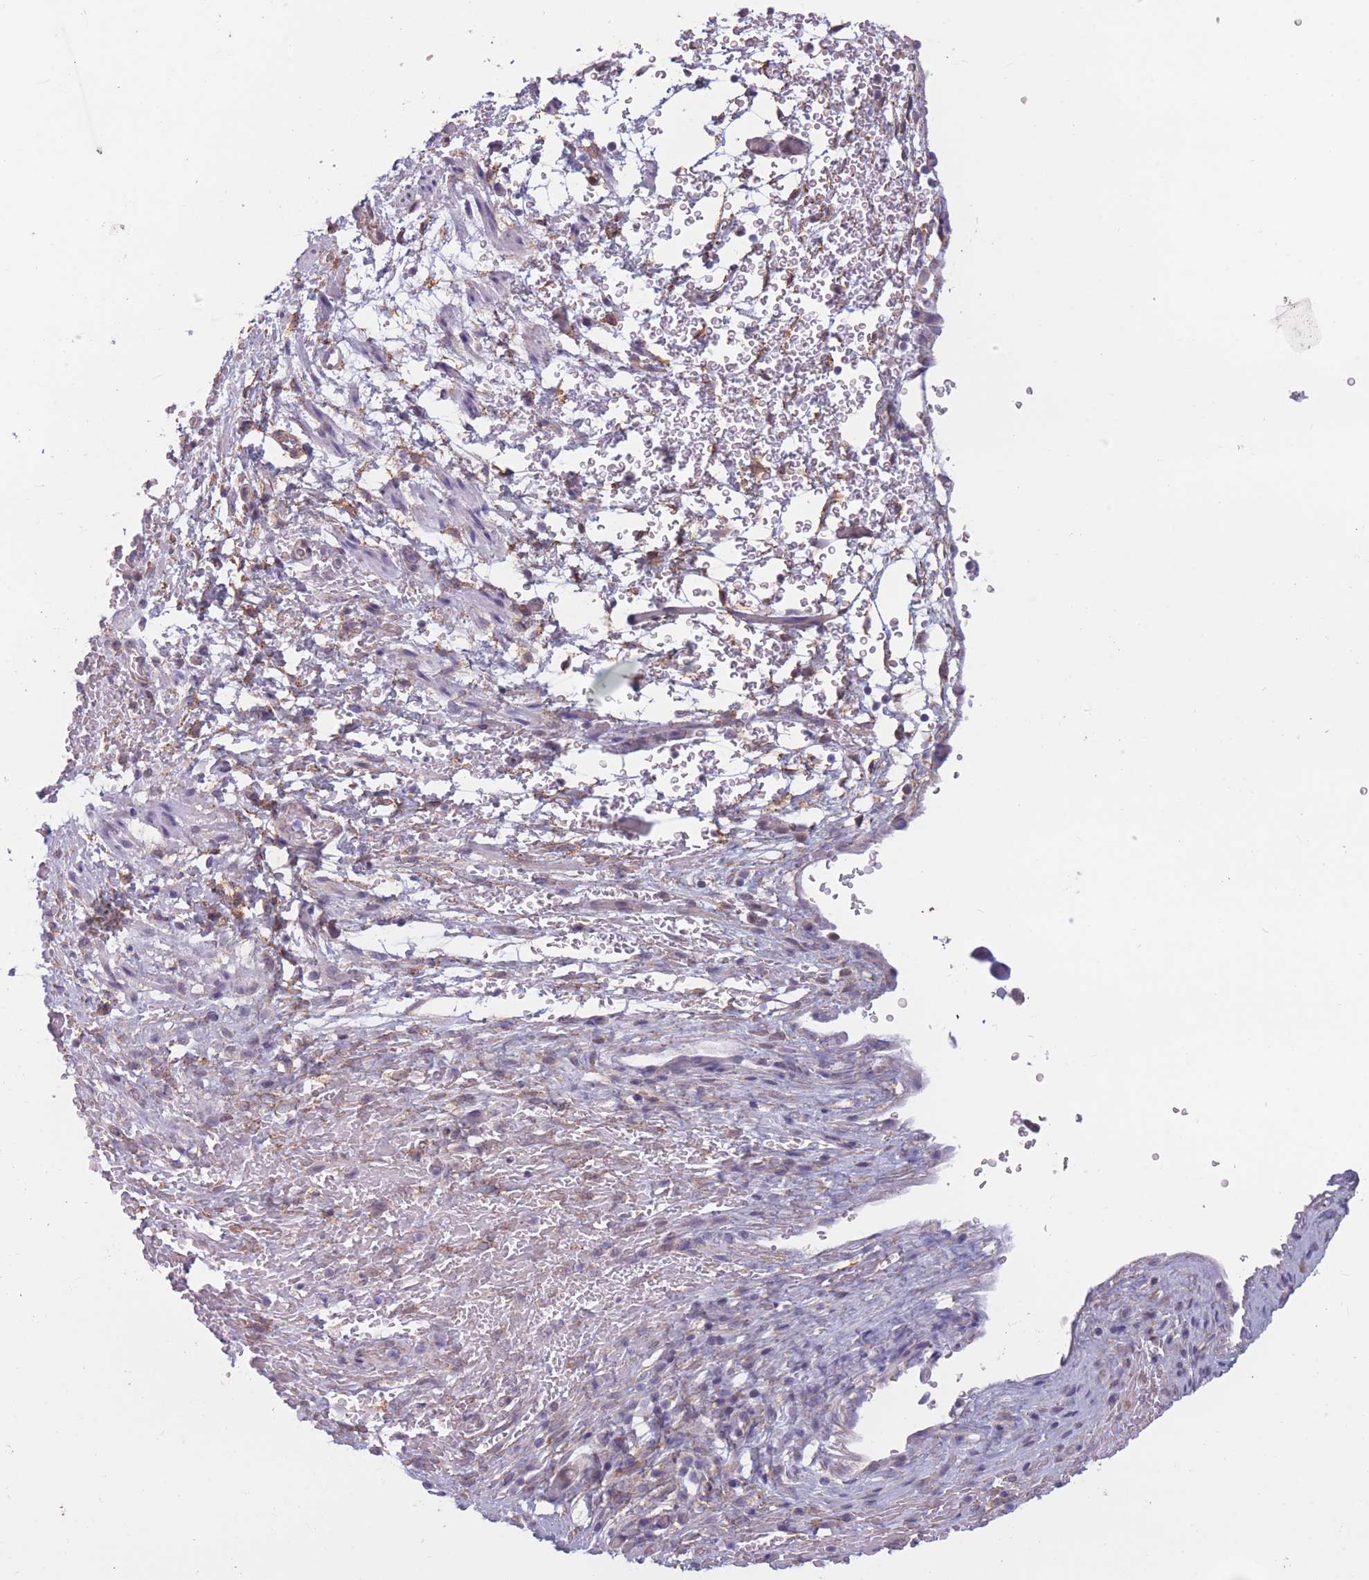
{"staining": {"intensity": "negative", "quantity": "none", "location": "none"}, "tissue": "smooth muscle", "cell_type": "Smooth muscle cells", "image_type": "normal", "snomed": [{"axis": "morphology", "description": "Normal tissue, NOS"}, {"axis": "topography", "description": "Smooth muscle"}, {"axis": "topography", "description": "Peripheral nerve tissue"}], "caption": "Photomicrograph shows no protein positivity in smooth muscle cells of unremarkable smooth muscle. (DAB IHC with hematoxylin counter stain).", "gene": "COL27A1", "patient": {"sex": "male", "age": 69}}